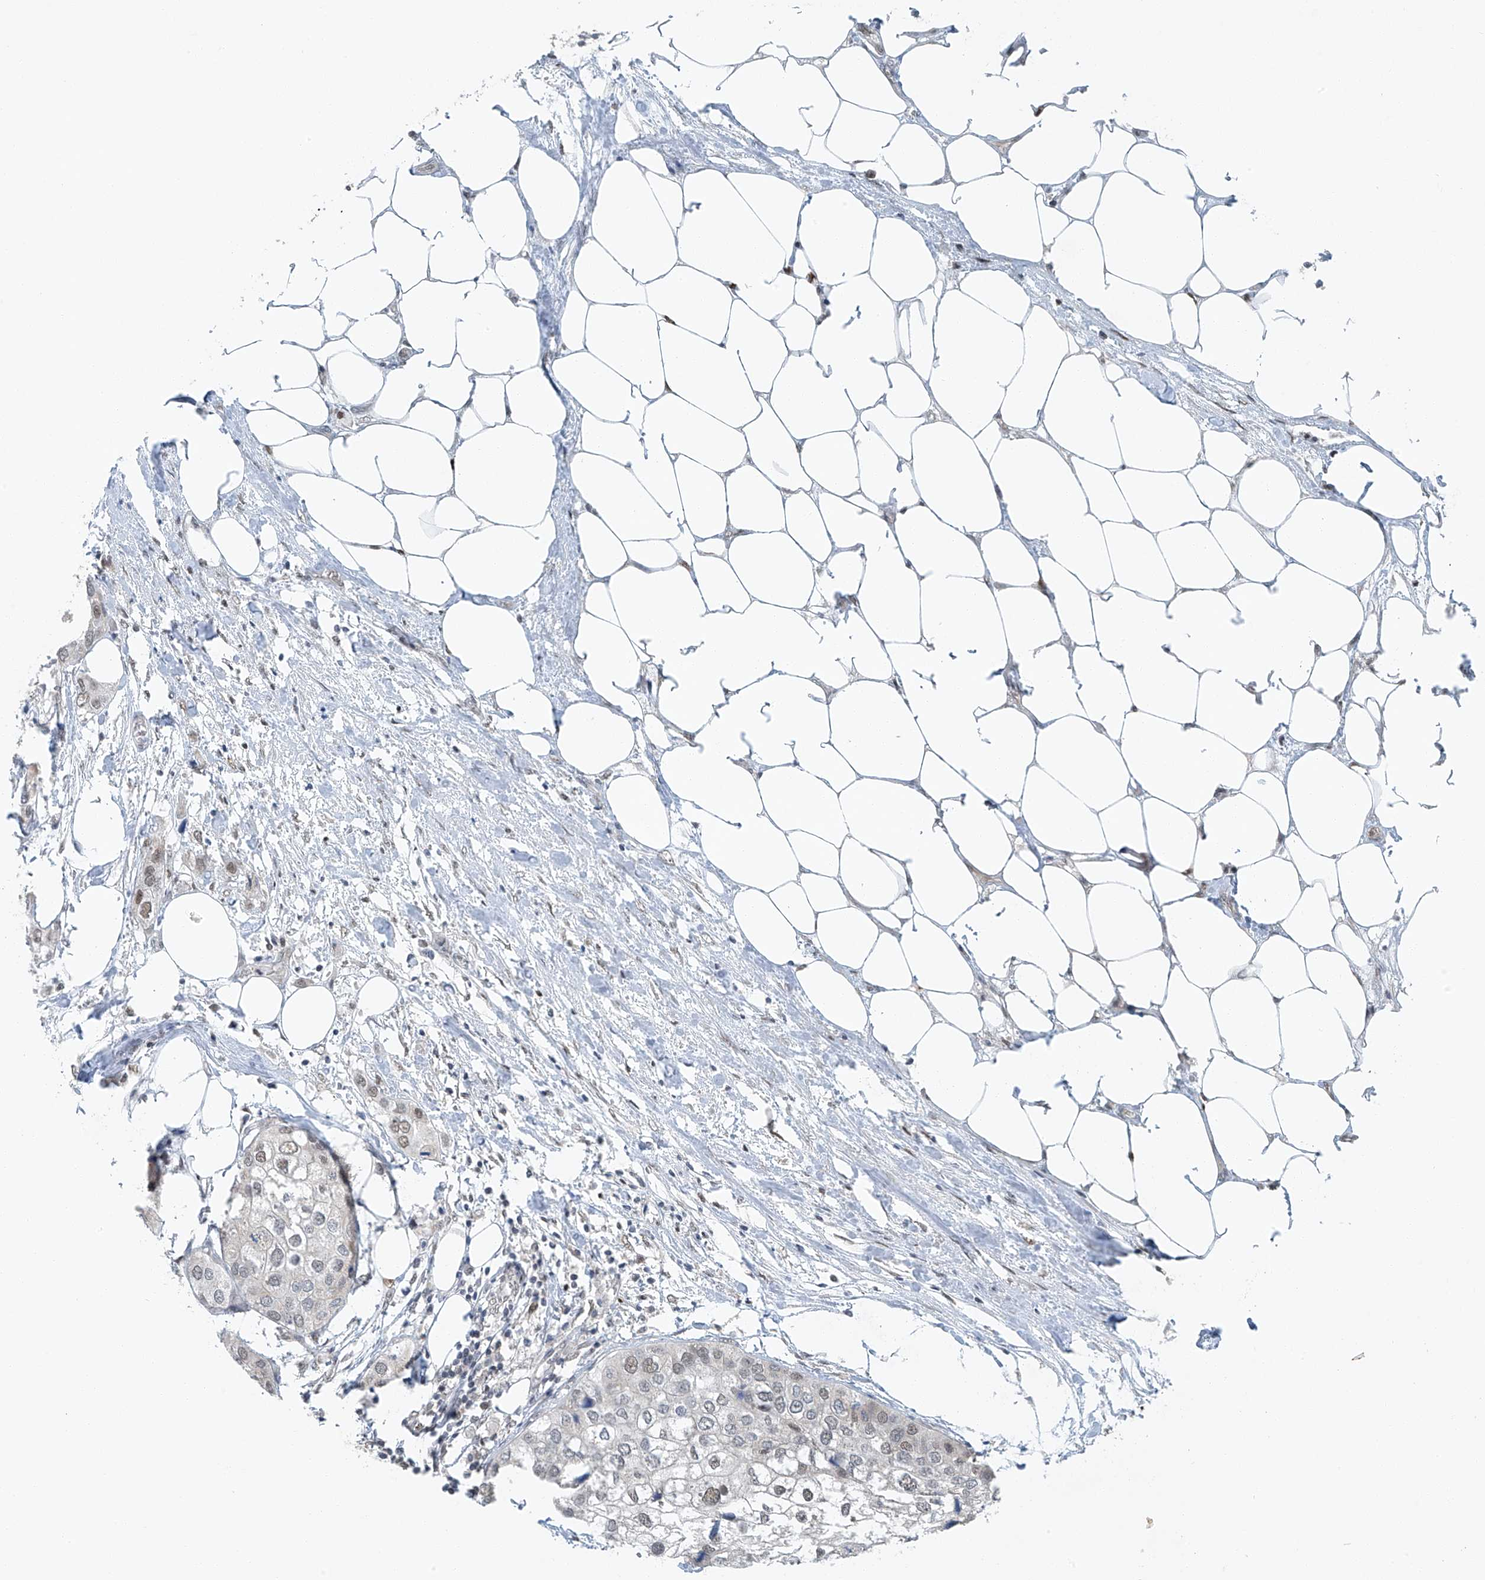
{"staining": {"intensity": "moderate", "quantity": "<25%", "location": "nuclear"}, "tissue": "urothelial cancer", "cell_type": "Tumor cells", "image_type": "cancer", "snomed": [{"axis": "morphology", "description": "Urothelial carcinoma, High grade"}, {"axis": "topography", "description": "Urinary bladder"}], "caption": "Protein staining by IHC reveals moderate nuclear expression in about <25% of tumor cells in urothelial cancer.", "gene": "TAF8", "patient": {"sex": "male", "age": 64}}